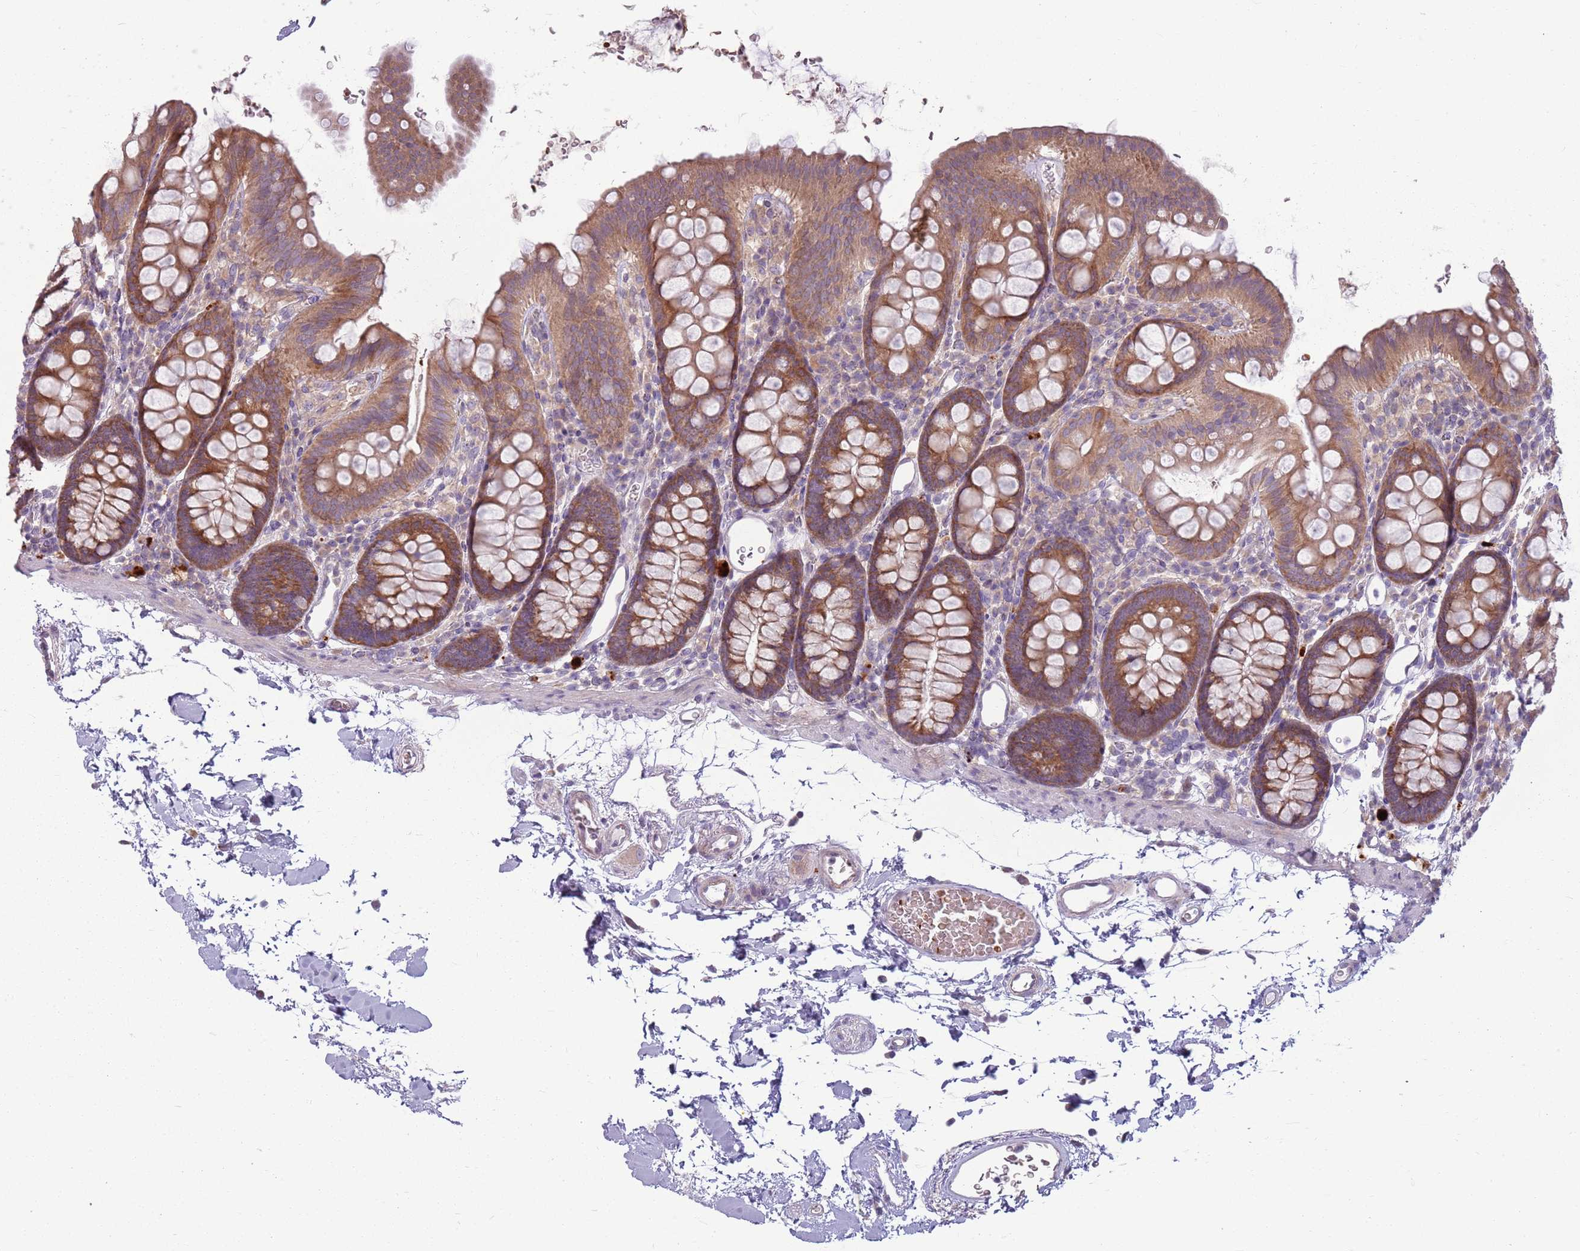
{"staining": {"intensity": "weak", "quantity": "<25%", "location": "cytoplasmic/membranous"}, "tissue": "colon", "cell_type": "Endothelial cells", "image_type": "normal", "snomed": [{"axis": "morphology", "description": "Normal tissue, NOS"}, {"axis": "topography", "description": "Colon"}], "caption": "The image reveals no significant expression in endothelial cells of colon.", "gene": "HSPA14", "patient": {"sex": "male", "age": 75}}